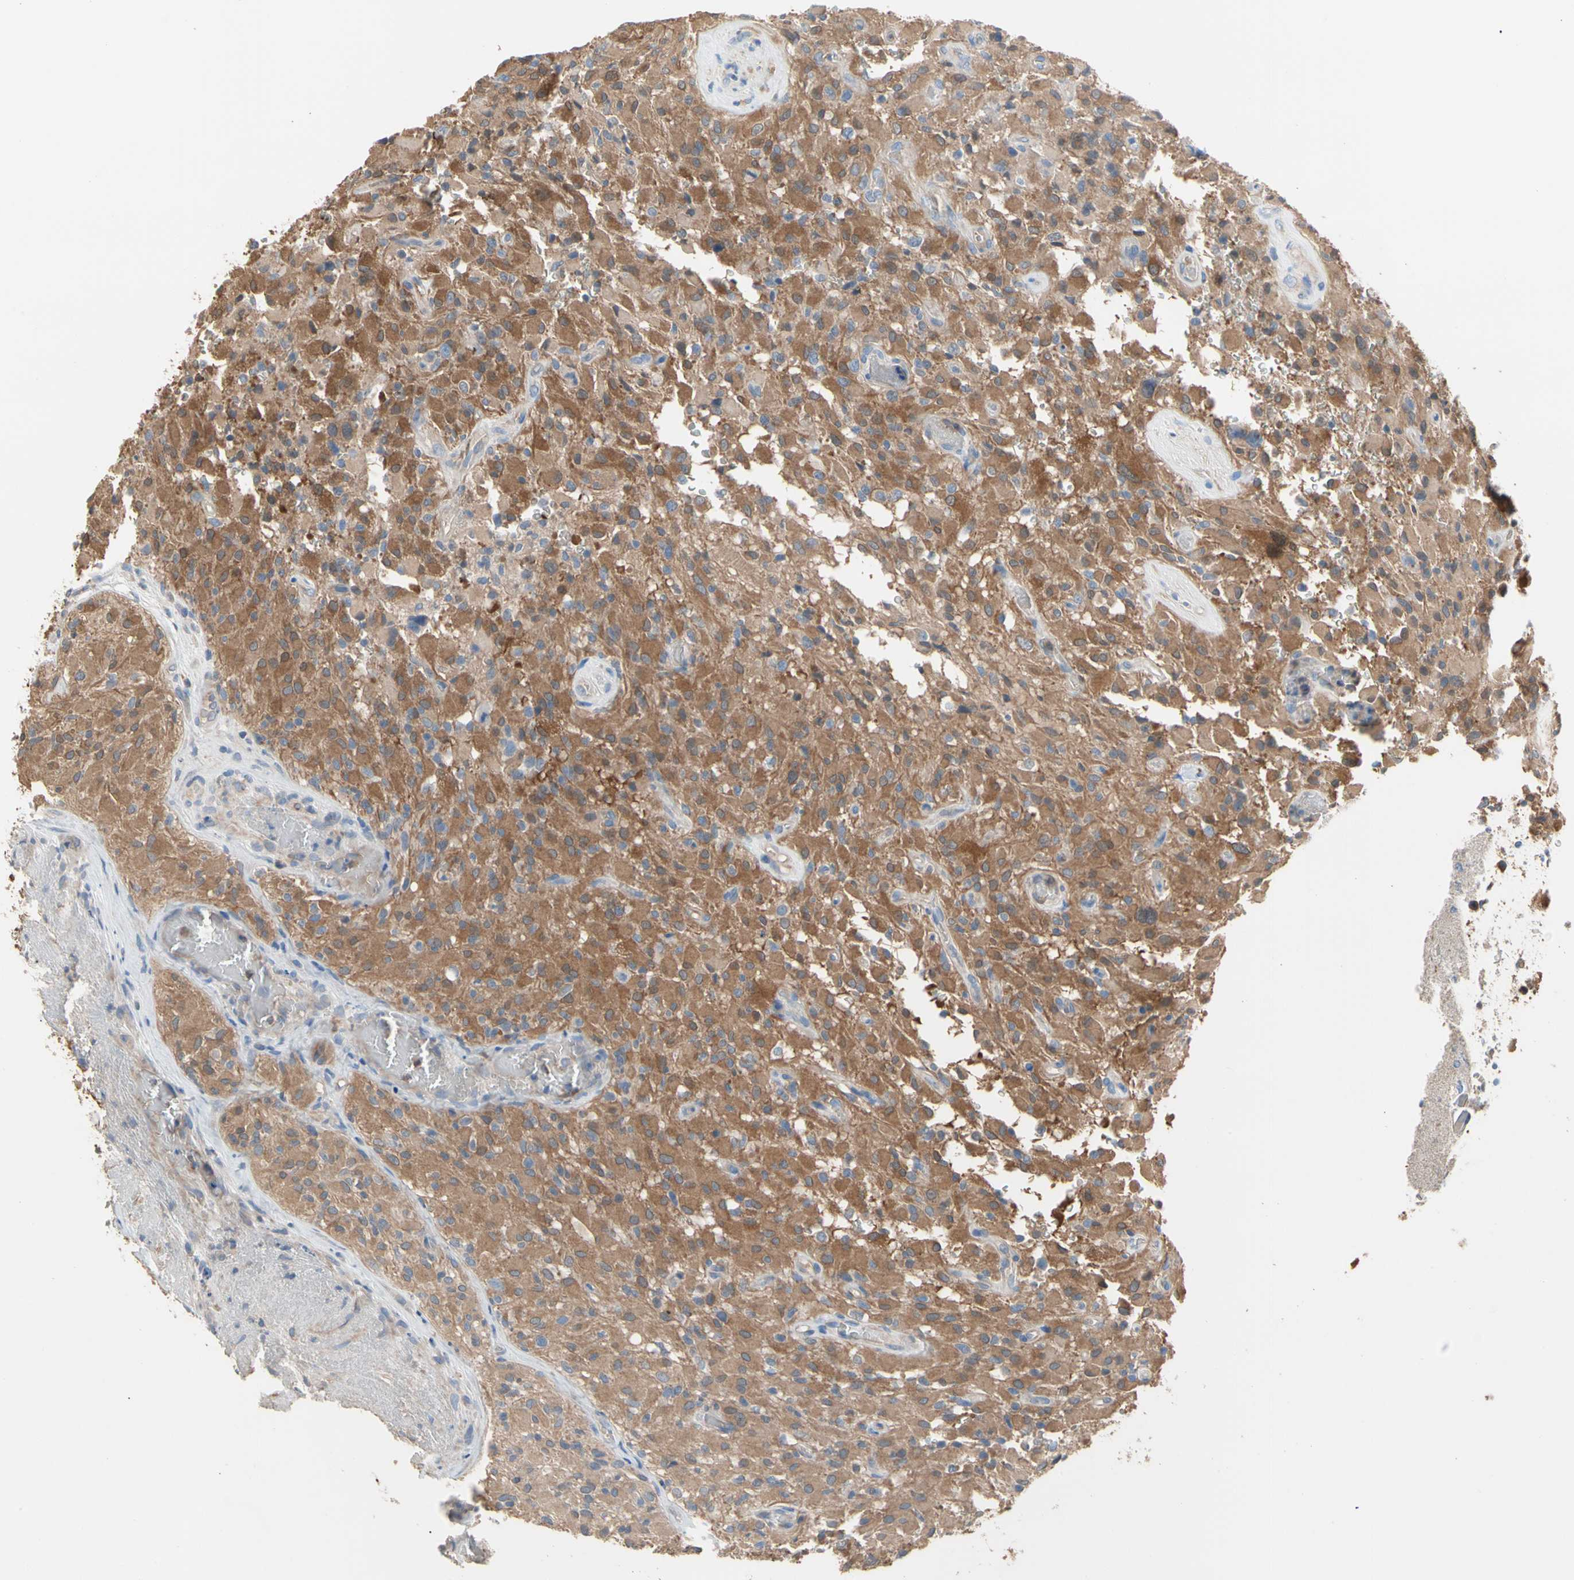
{"staining": {"intensity": "moderate", "quantity": ">75%", "location": "cytoplasmic/membranous"}, "tissue": "glioma", "cell_type": "Tumor cells", "image_type": "cancer", "snomed": [{"axis": "morphology", "description": "Glioma, malignant, High grade"}, {"axis": "topography", "description": "Brain"}], "caption": "IHC micrograph of human glioma stained for a protein (brown), which shows medium levels of moderate cytoplasmic/membranous positivity in about >75% of tumor cells.", "gene": "BBOX1", "patient": {"sex": "male", "age": 71}}